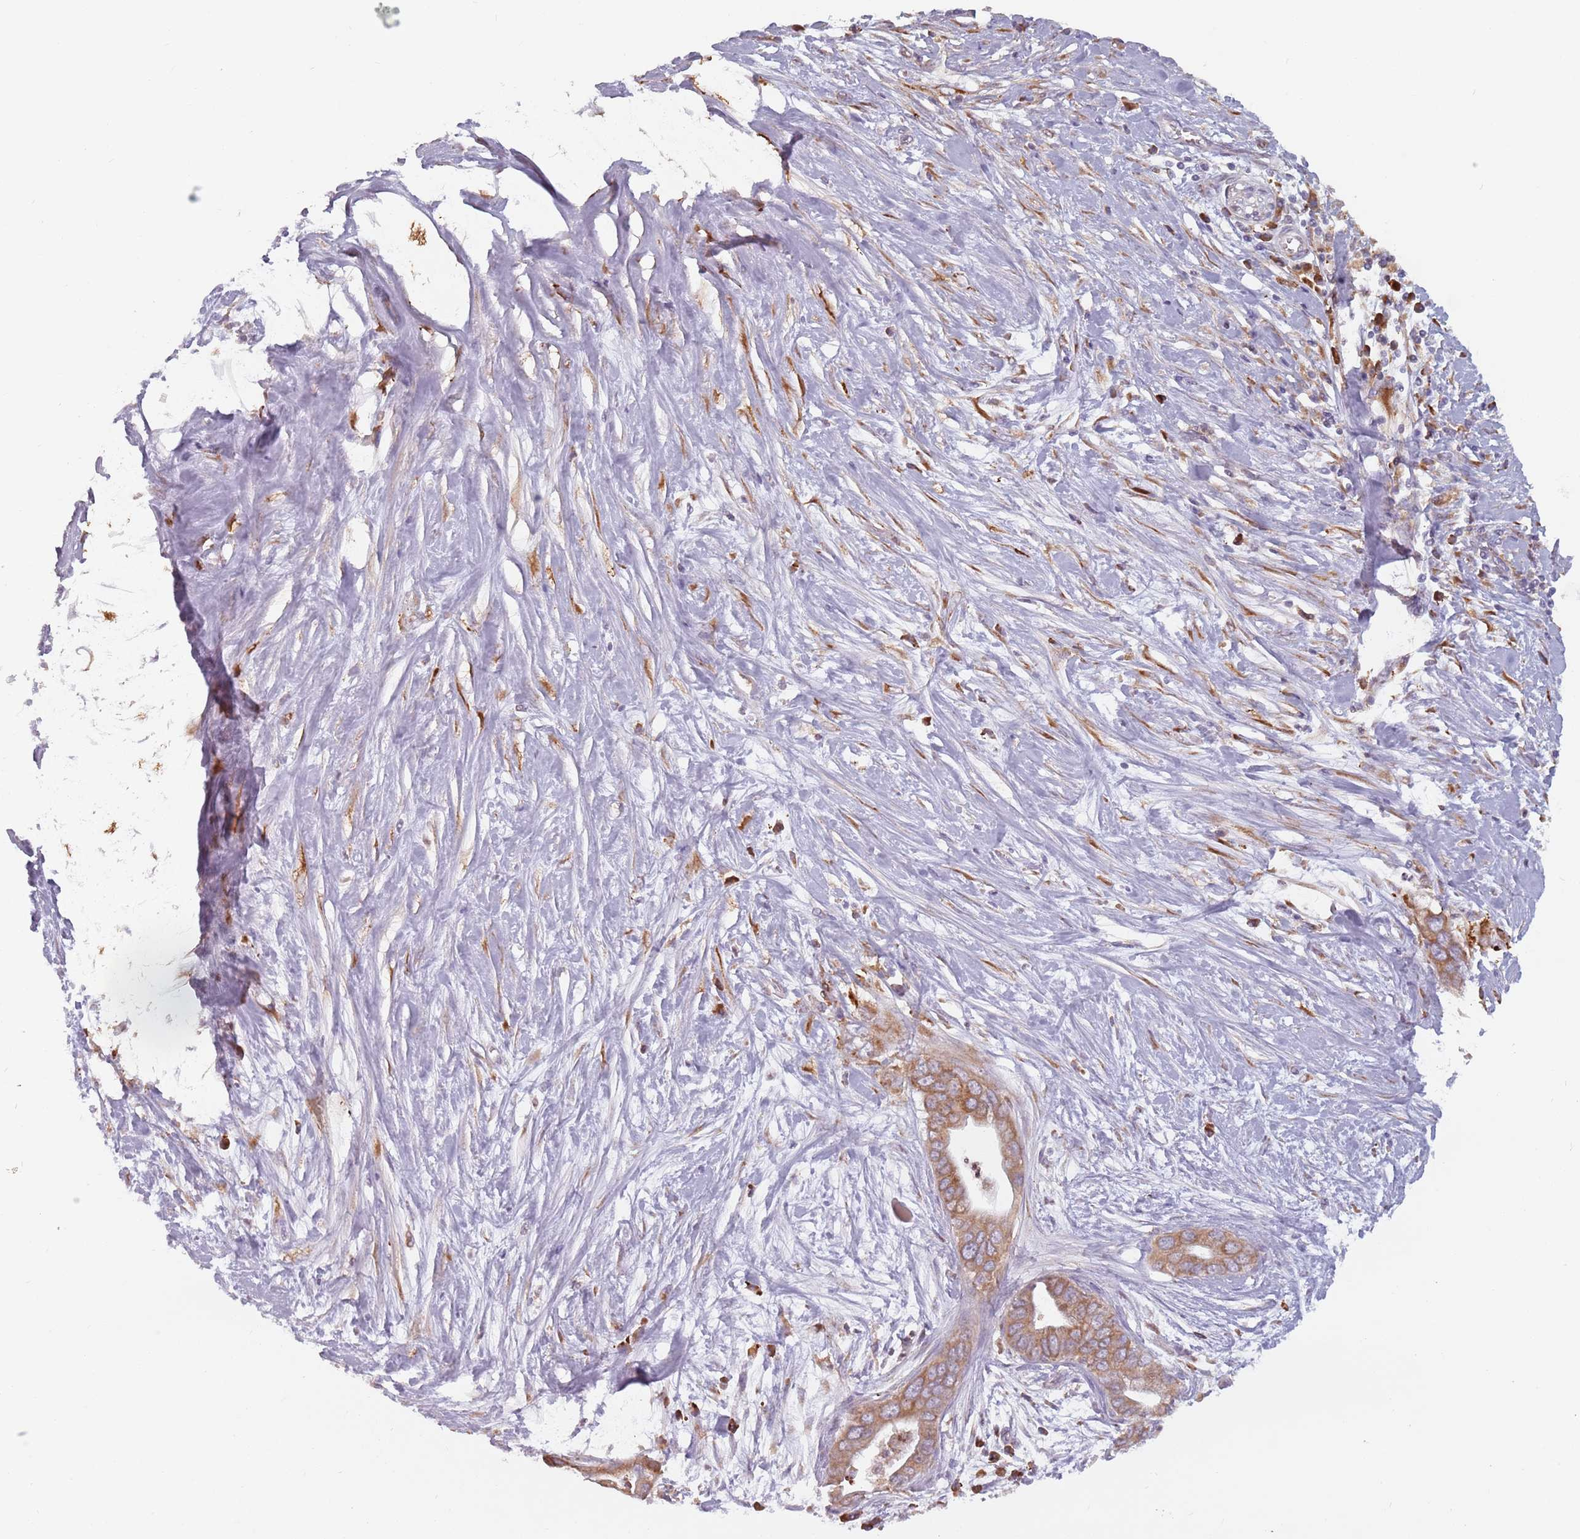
{"staining": {"intensity": "moderate", "quantity": ">75%", "location": "cytoplasmic/membranous"}, "tissue": "pancreatic cancer", "cell_type": "Tumor cells", "image_type": "cancer", "snomed": [{"axis": "morphology", "description": "Adenocarcinoma, NOS"}, {"axis": "topography", "description": "Pancreas"}], "caption": "Immunohistochemistry (IHC) of pancreatic cancer reveals medium levels of moderate cytoplasmic/membranous expression in about >75% of tumor cells. The staining was performed using DAB, with brown indicating positive protein expression. Nuclei are stained blue with hematoxylin.", "gene": "RPS9", "patient": {"sex": "male", "age": 75}}